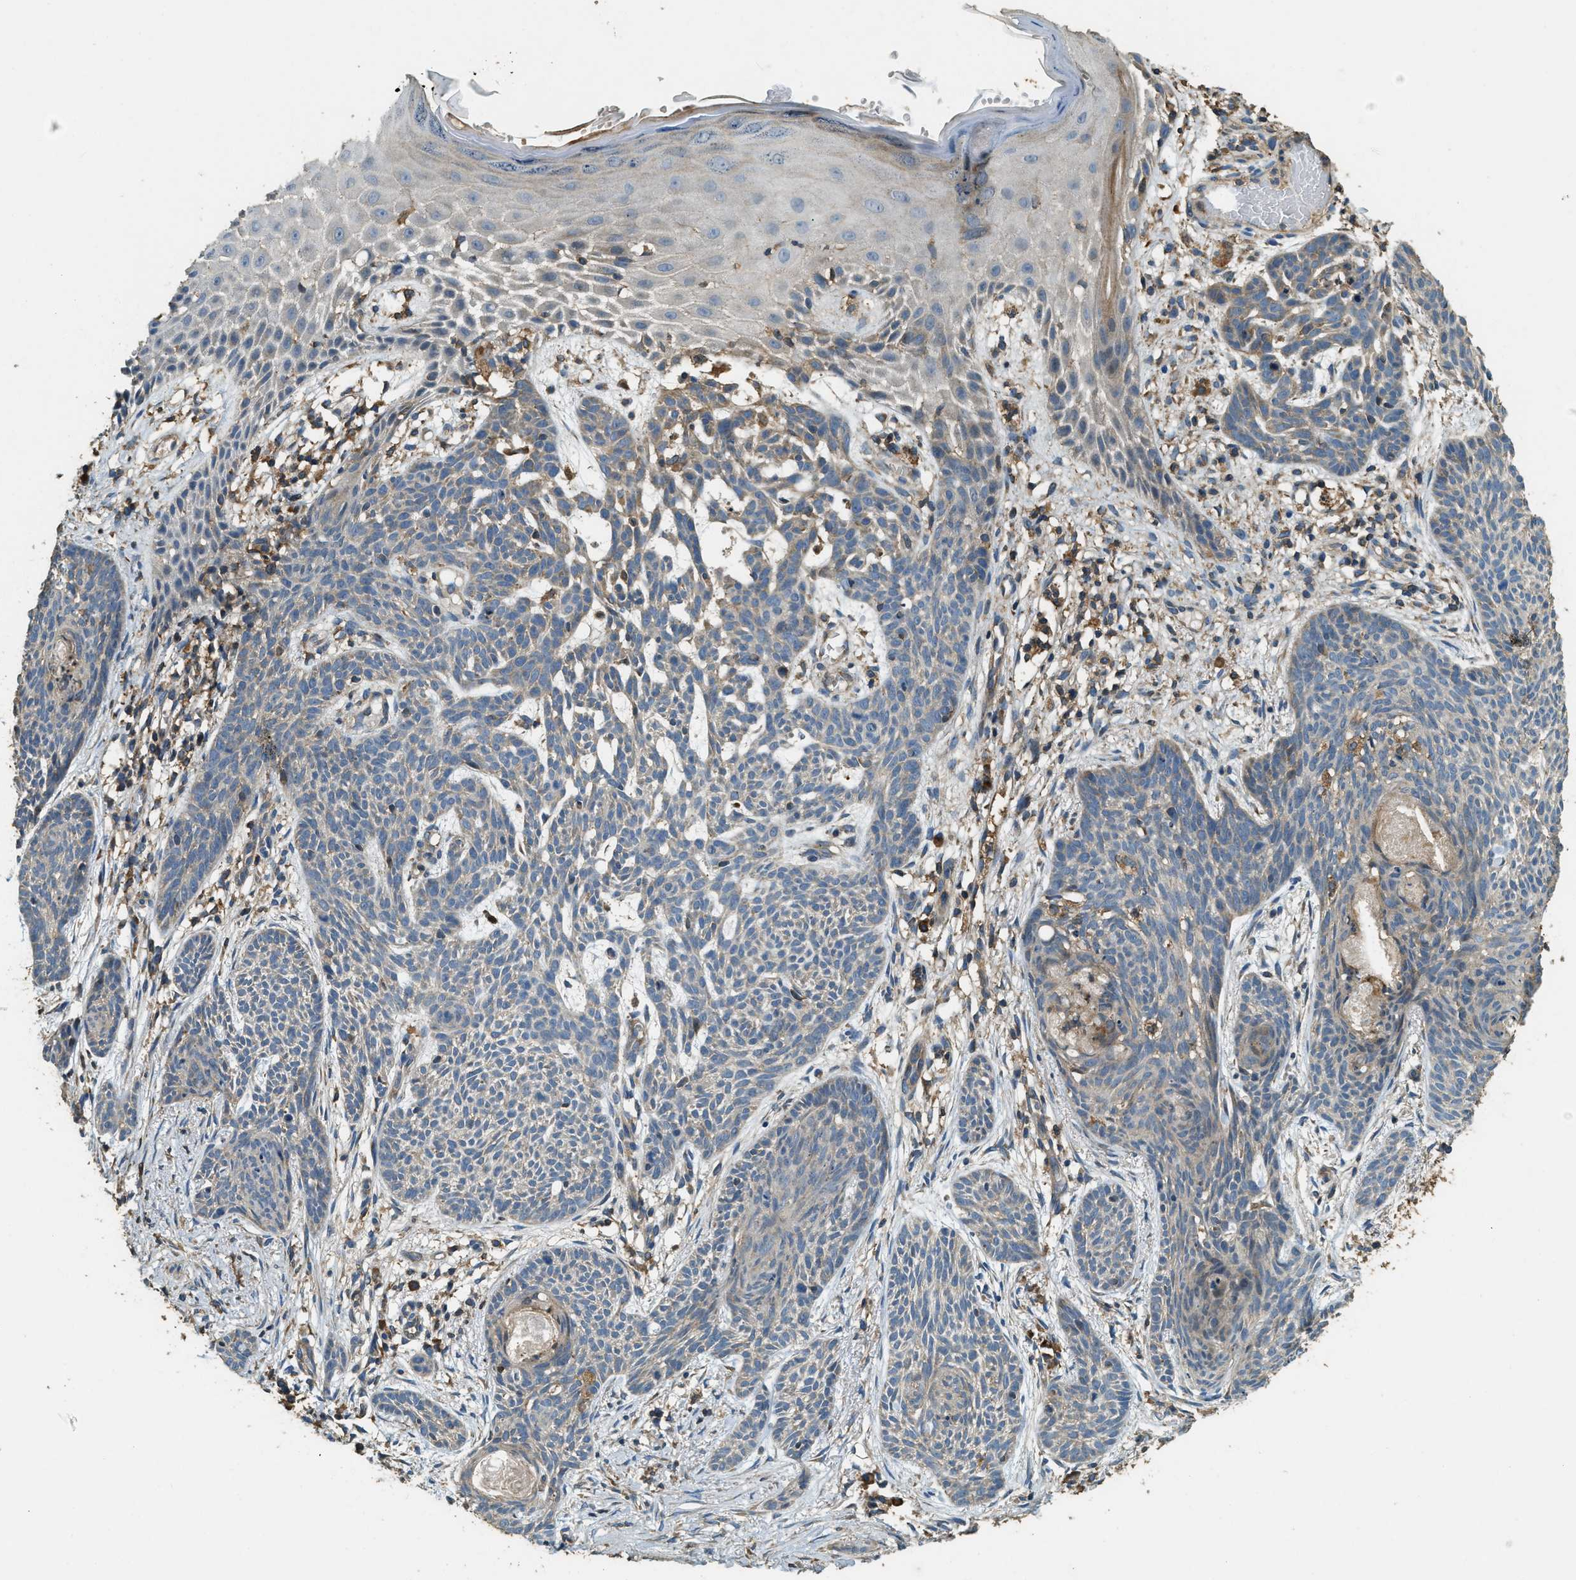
{"staining": {"intensity": "negative", "quantity": "none", "location": "none"}, "tissue": "skin cancer", "cell_type": "Tumor cells", "image_type": "cancer", "snomed": [{"axis": "morphology", "description": "Basal cell carcinoma"}, {"axis": "topography", "description": "Skin"}], "caption": "Immunohistochemistry (IHC) photomicrograph of human skin cancer (basal cell carcinoma) stained for a protein (brown), which exhibits no staining in tumor cells.", "gene": "ERGIC1", "patient": {"sex": "female", "age": 59}}